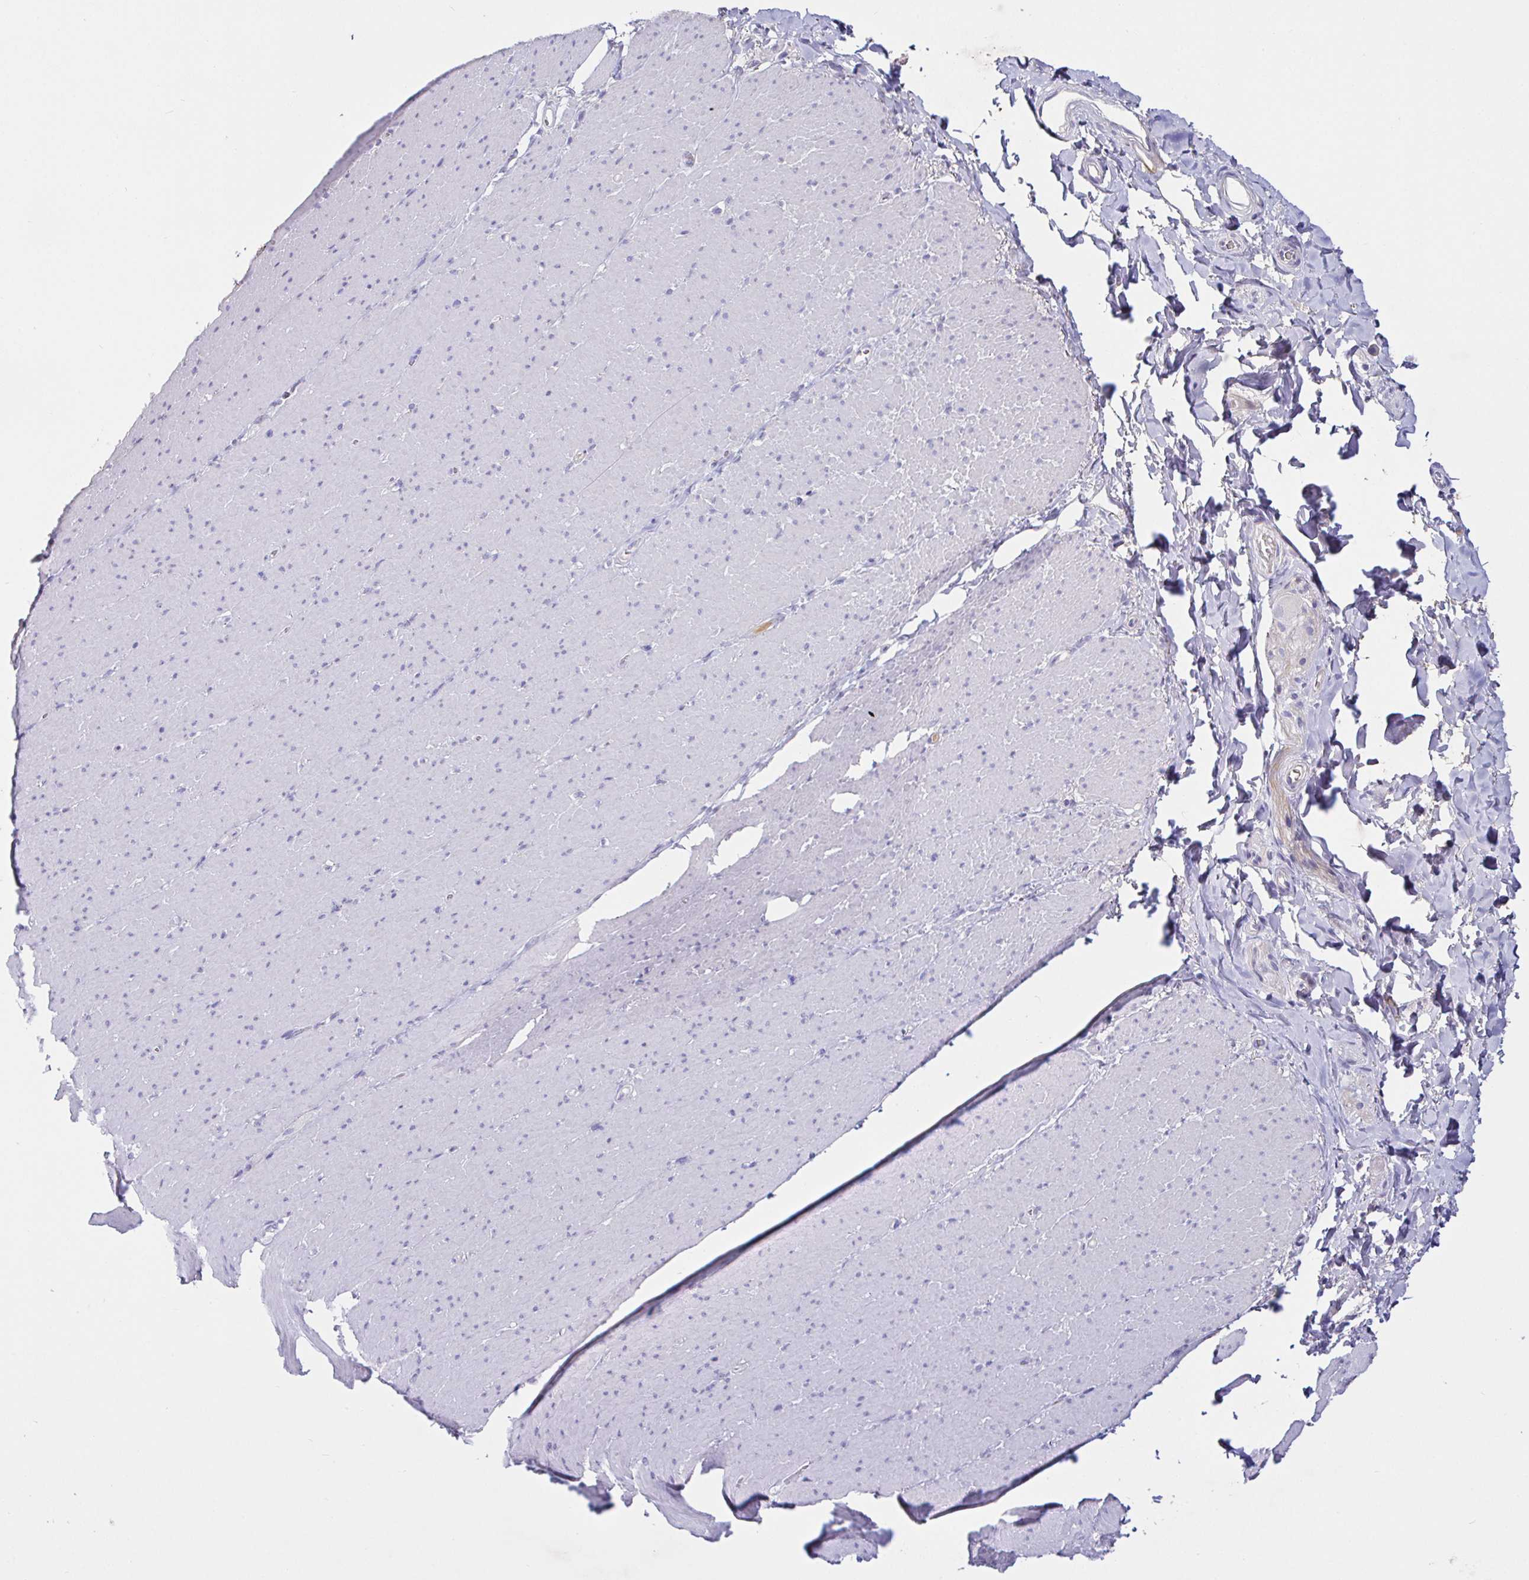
{"staining": {"intensity": "negative", "quantity": "none", "location": "none"}, "tissue": "smooth muscle", "cell_type": "Smooth muscle cells", "image_type": "normal", "snomed": [{"axis": "morphology", "description": "Normal tissue, NOS"}, {"axis": "topography", "description": "Smooth muscle"}, {"axis": "topography", "description": "Rectum"}], "caption": "DAB (3,3'-diaminobenzidine) immunohistochemical staining of benign smooth muscle exhibits no significant expression in smooth muscle cells.", "gene": "SAA2", "patient": {"sex": "male", "age": 53}}